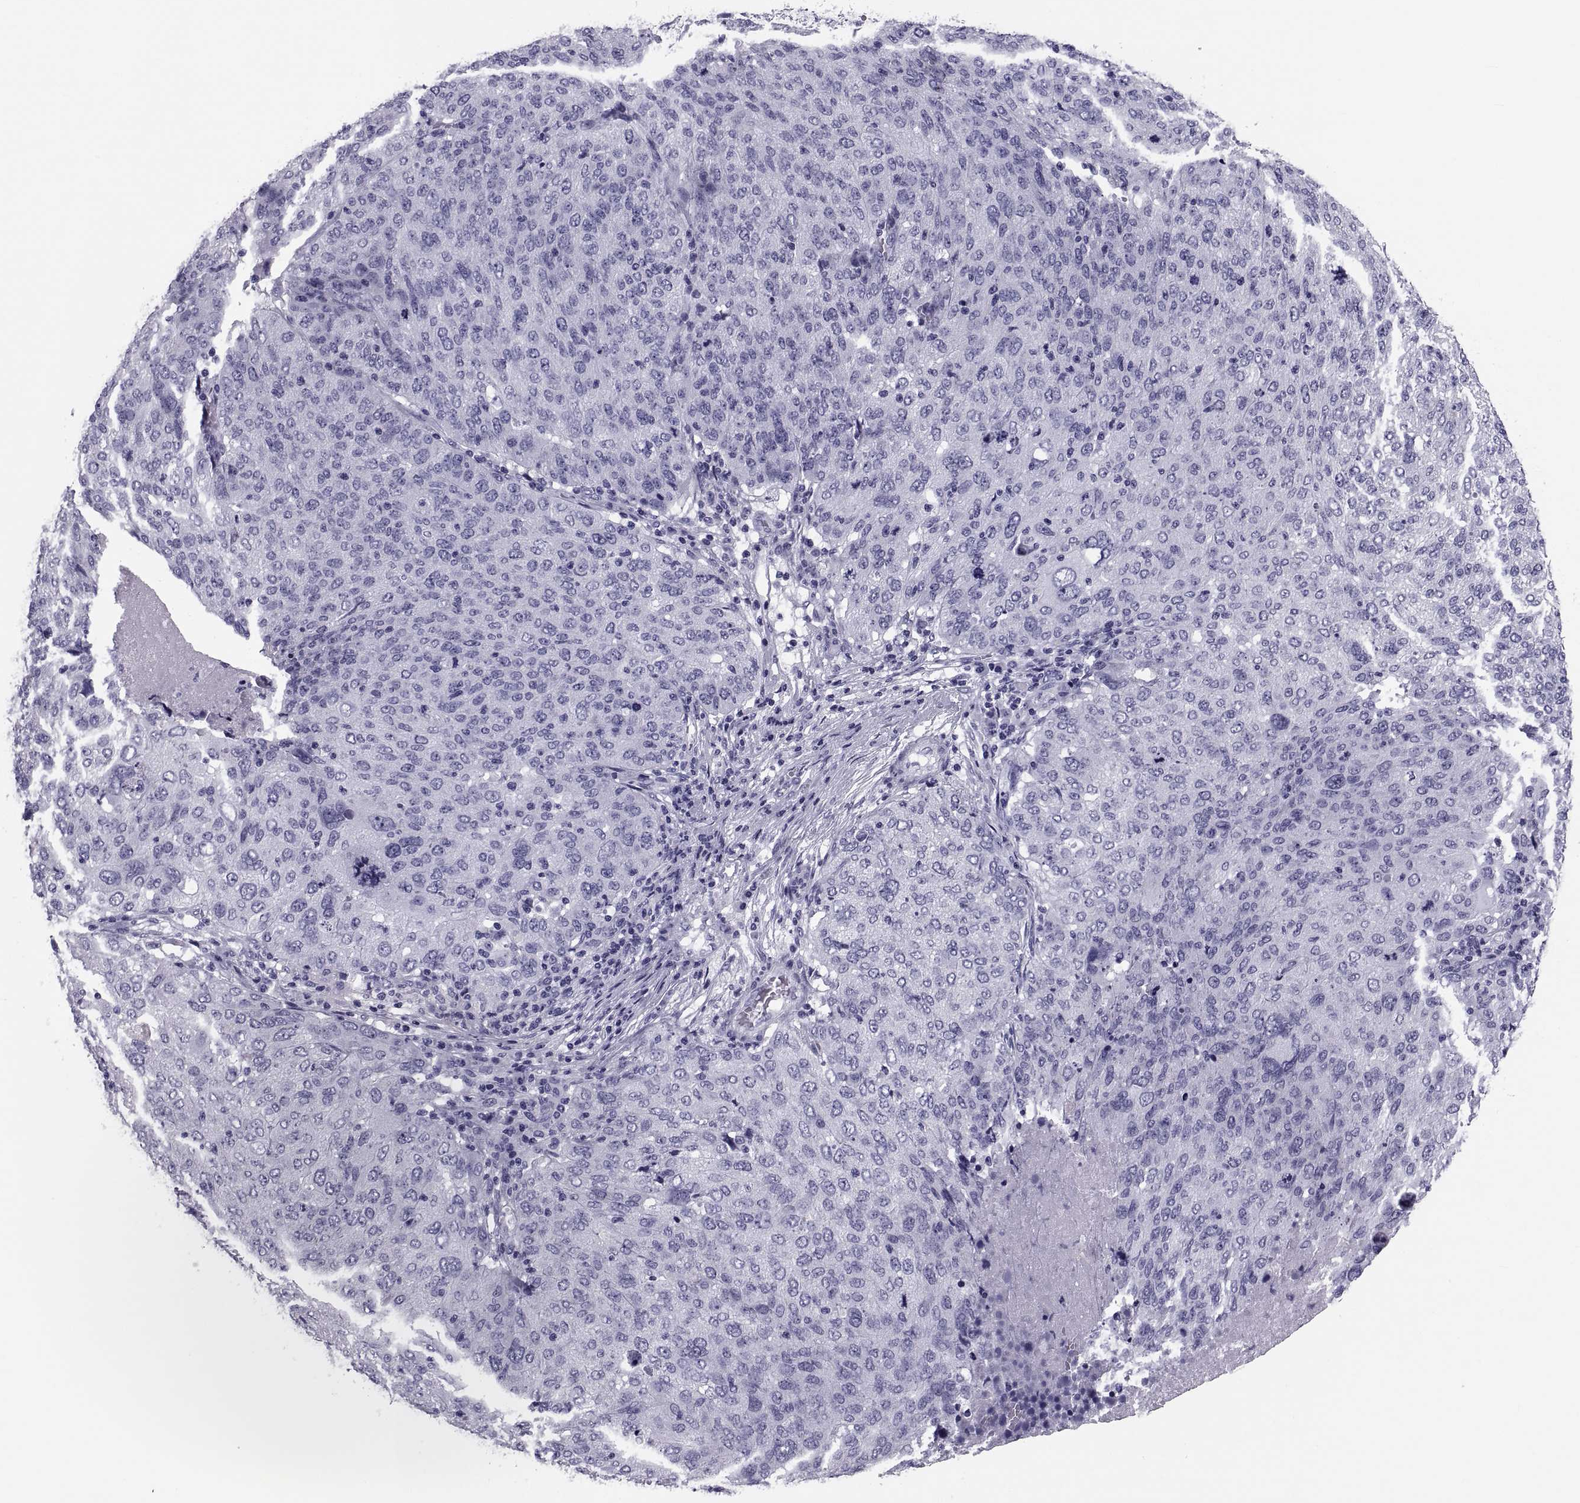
{"staining": {"intensity": "negative", "quantity": "none", "location": "none"}, "tissue": "ovarian cancer", "cell_type": "Tumor cells", "image_type": "cancer", "snomed": [{"axis": "morphology", "description": "Carcinoma, endometroid"}, {"axis": "topography", "description": "Ovary"}], "caption": "Immunohistochemistry (IHC) histopathology image of neoplastic tissue: human ovarian cancer (endometroid carcinoma) stained with DAB (3,3'-diaminobenzidine) displays no significant protein staining in tumor cells.", "gene": "CRISP1", "patient": {"sex": "female", "age": 58}}